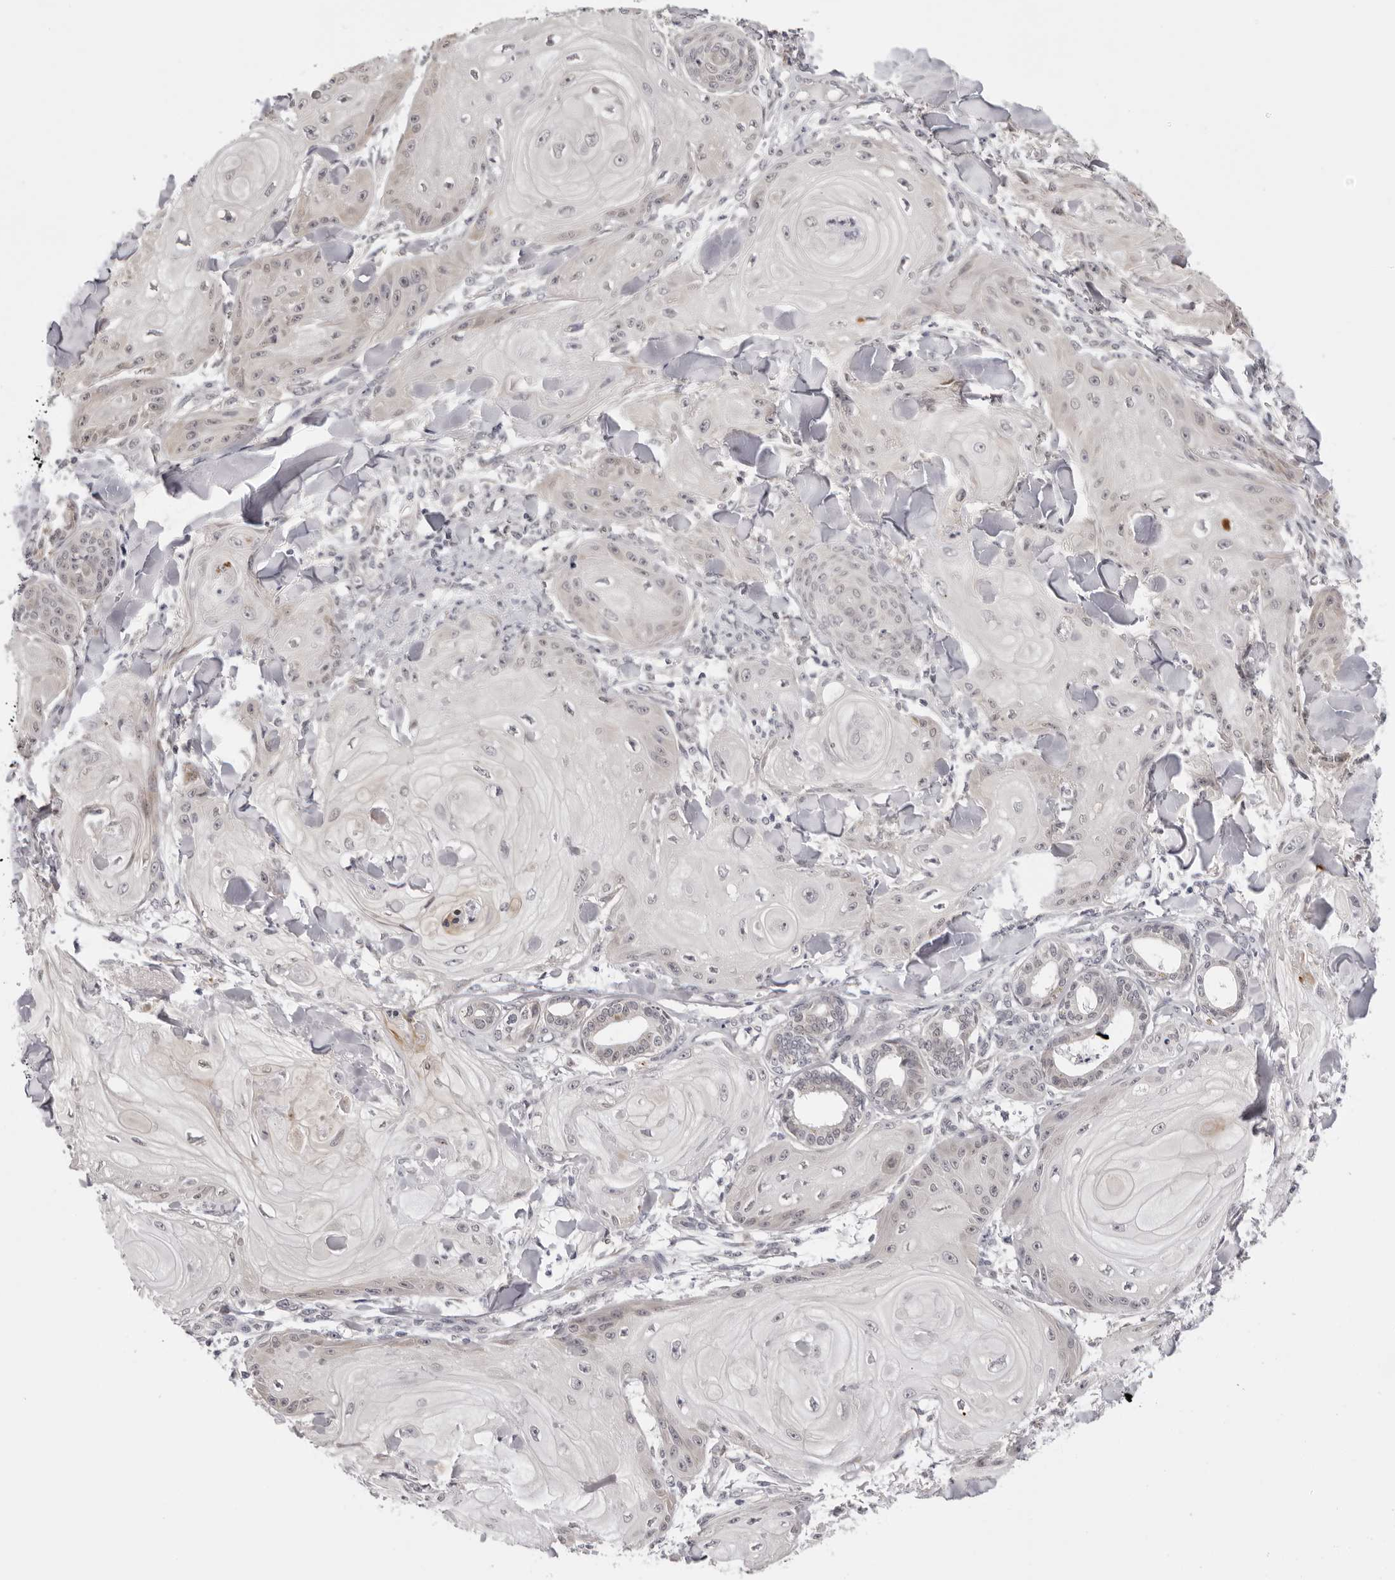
{"staining": {"intensity": "negative", "quantity": "none", "location": "none"}, "tissue": "skin cancer", "cell_type": "Tumor cells", "image_type": "cancer", "snomed": [{"axis": "morphology", "description": "Squamous cell carcinoma, NOS"}, {"axis": "topography", "description": "Skin"}], "caption": "Micrograph shows no significant protein positivity in tumor cells of skin squamous cell carcinoma.", "gene": "PRUNE1", "patient": {"sex": "male", "age": 74}}